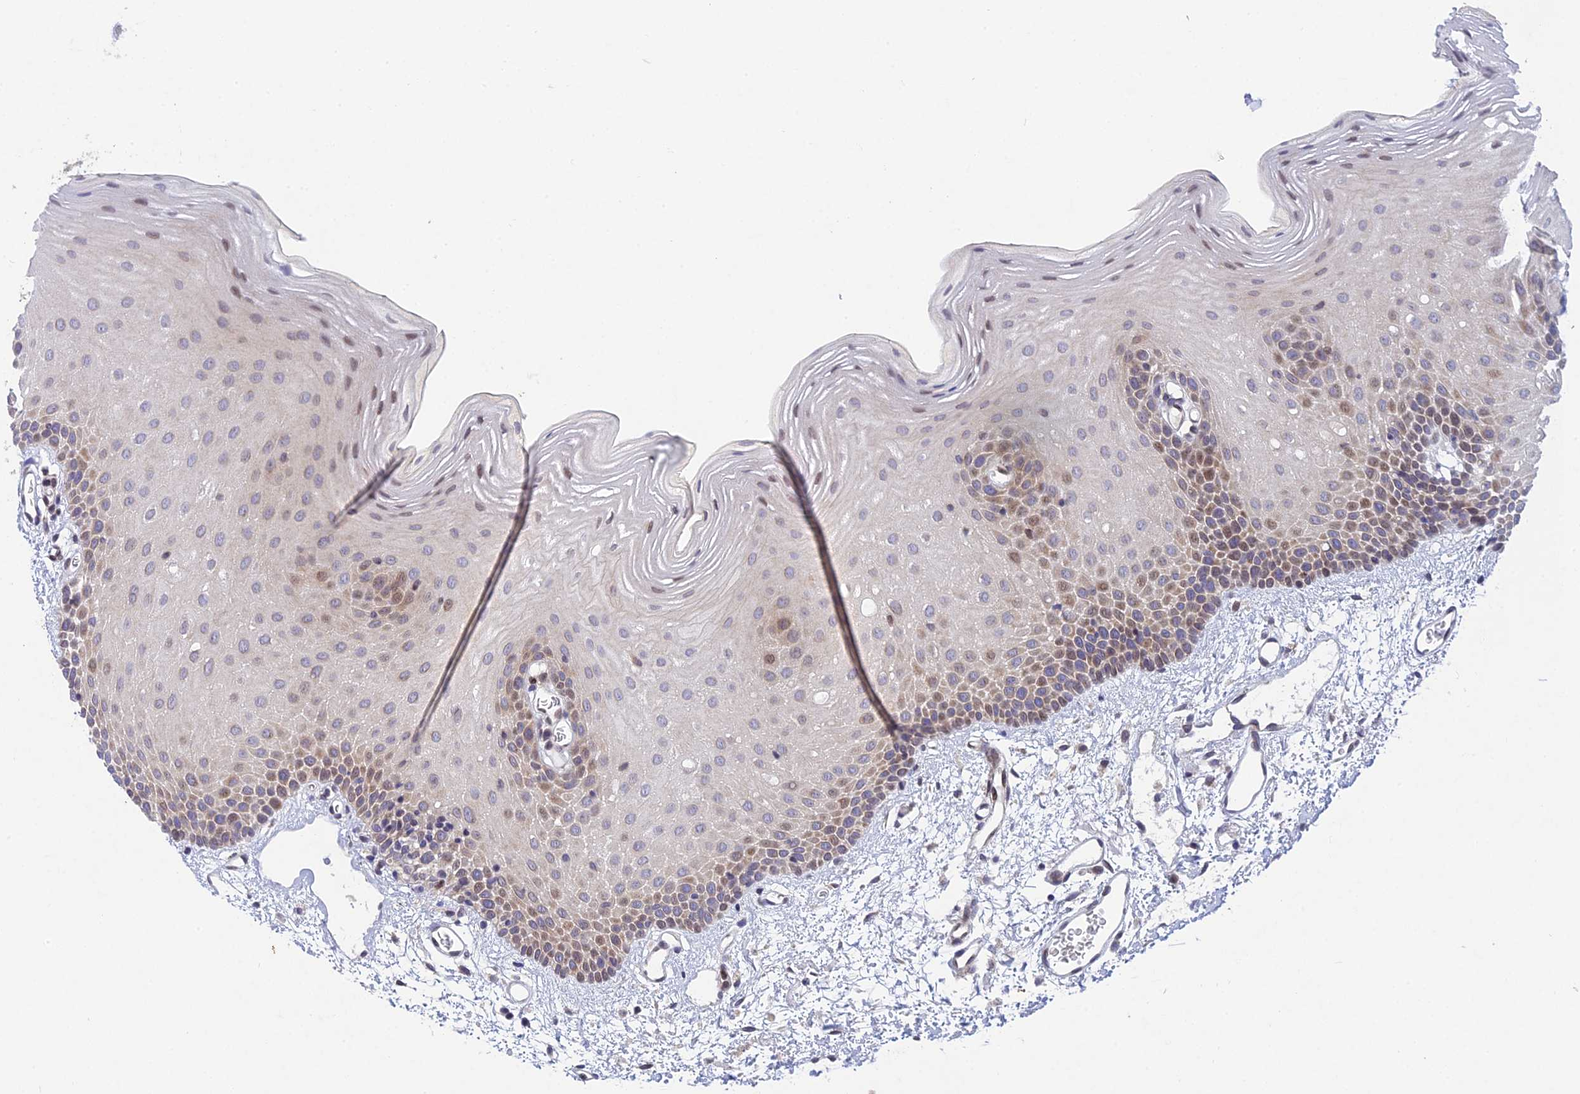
{"staining": {"intensity": "moderate", "quantity": "<25%", "location": "nuclear"}, "tissue": "oral mucosa", "cell_type": "Squamous epithelial cells", "image_type": "normal", "snomed": [{"axis": "morphology", "description": "Normal tissue, NOS"}, {"axis": "topography", "description": "Oral tissue"}], "caption": "A brown stain shows moderate nuclear positivity of a protein in squamous epithelial cells of unremarkable oral mucosa.", "gene": "MGAT2", "patient": {"sex": "female", "age": 70}}